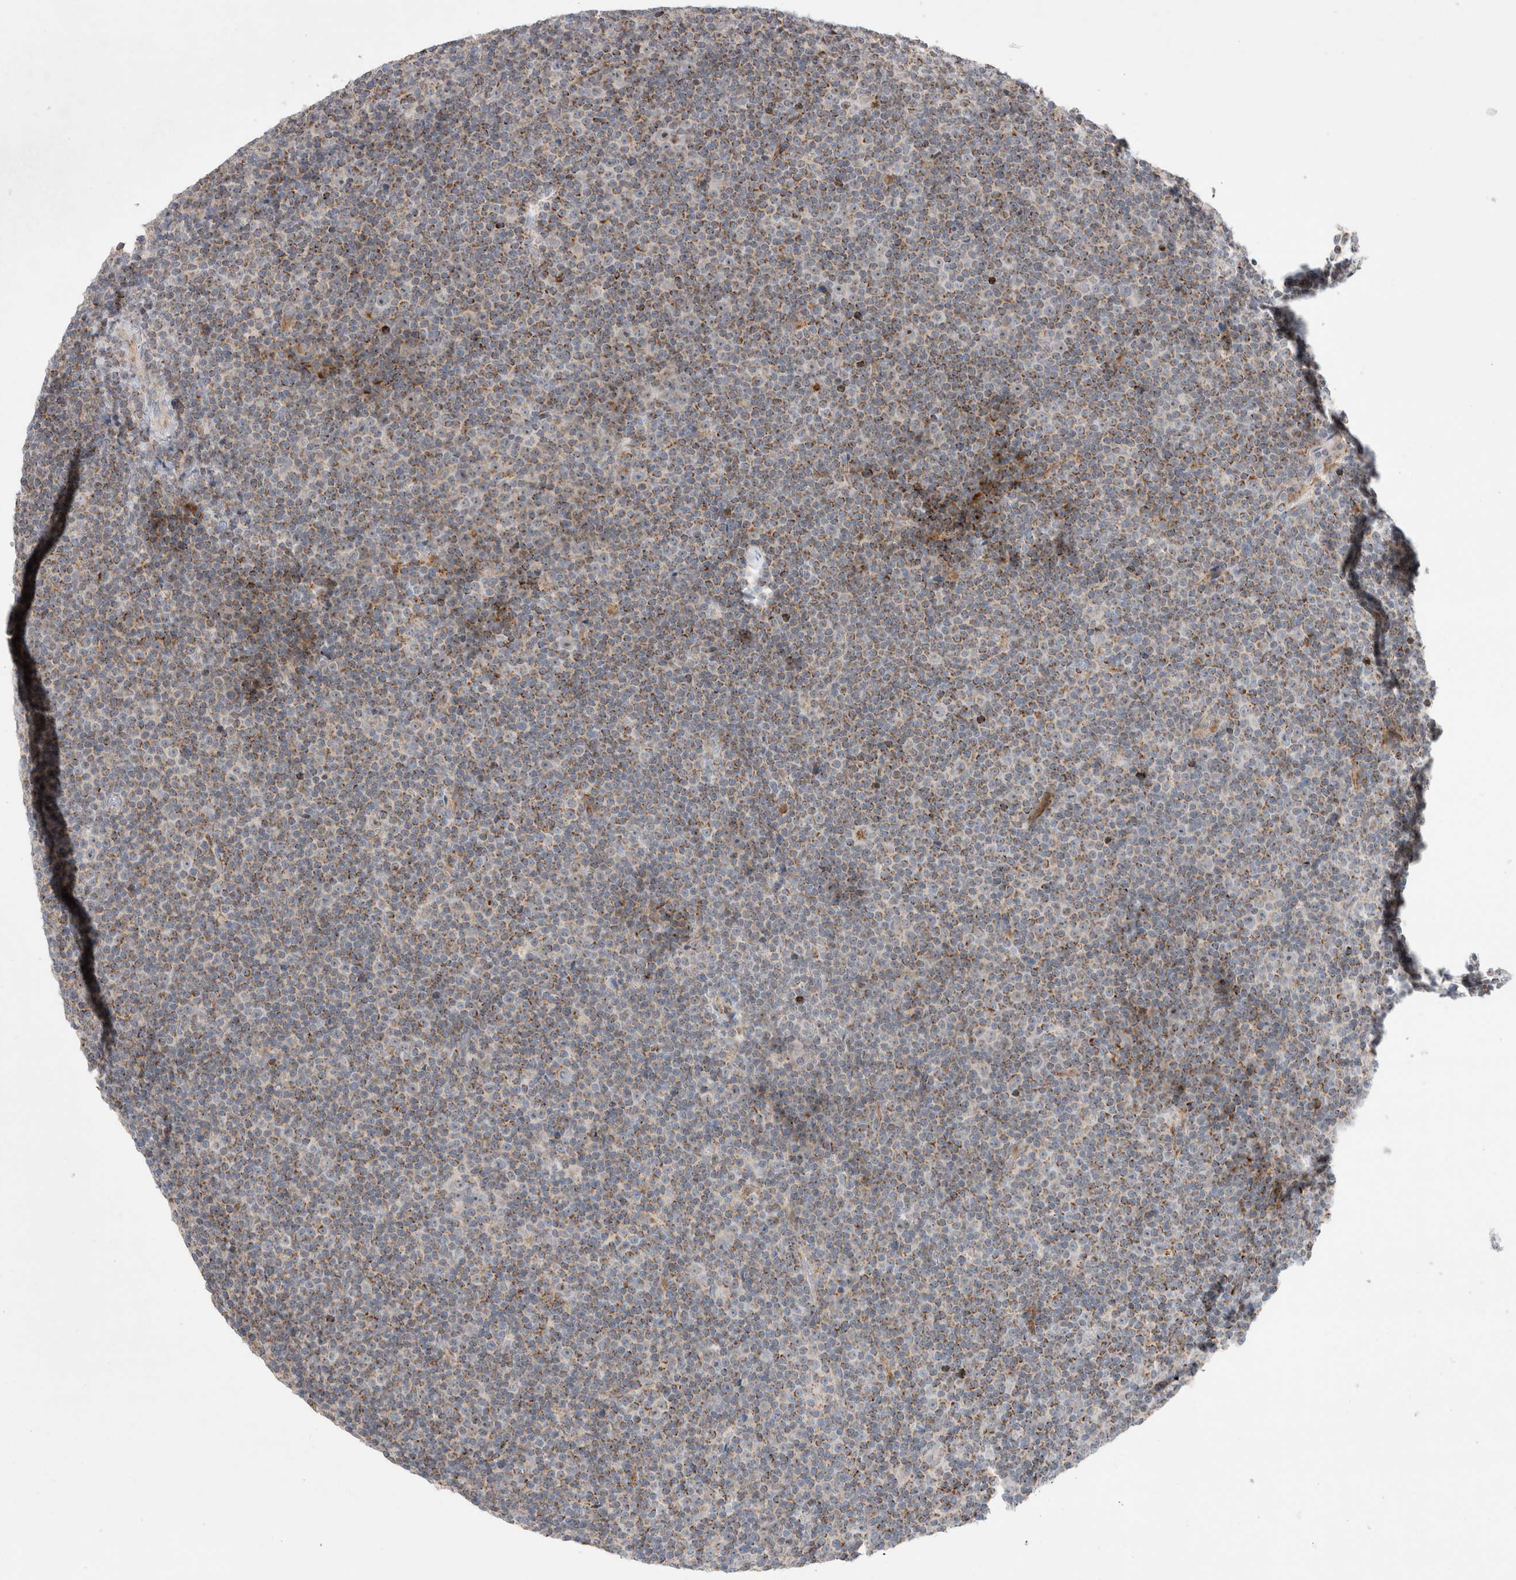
{"staining": {"intensity": "moderate", "quantity": "25%-75%", "location": "cytoplasmic/membranous"}, "tissue": "lymphoma", "cell_type": "Tumor cells", "image_type": "cancer", "snomed": [{"axis": "morphology", "description": "Malignant lymphoma, non-Hodgkin's type, Low grade"}, {"axis": "topography", "description": "Lymph node"}], "caption": "Lymphoma was stained to show a protein in brown. There is medium levels of moderate cytoplasmic/membranous positivity in approximately 25%-75% of tumor cells.", "gene": "CHADL", "patient": {"sex": "female", "age": 67}}